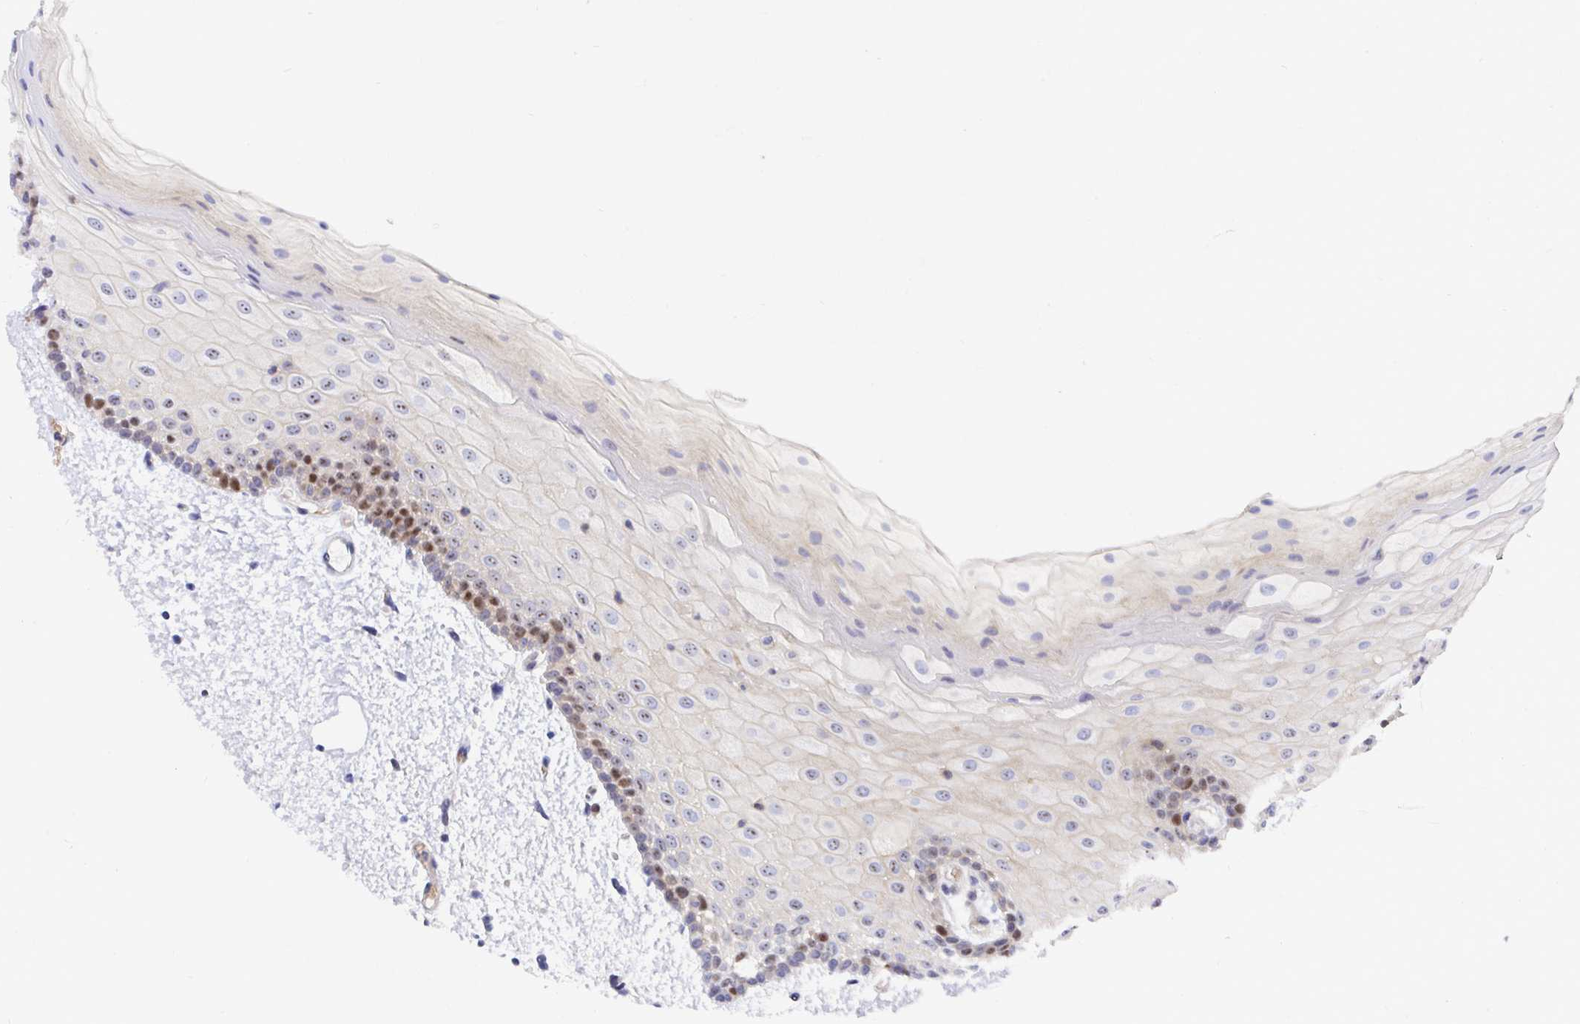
{"staining": {"intensity": "moderate", "quantity": "<25%", "location": "nuclear"}, "tissue": "oral mucosa", "cell_type": "Squamous epithelial cells", "image_type": "normal", "snomed": [{"axis": "morphology", "description": "Normal tissue, NOS"}, {"axis": "topography", "description": "Oral tissue"}], "caption": "Protein expression analysis of normal oral mucosa shows moderate nuclear staining in approximately <25% of squamous epithelial cells. (DAB (3,3'-diaminobenzidine) = brown stain, brightfield microscopy at high magnification).", "gene": "TIMELESS", "patient": {"sex": "female", "age": 82}}